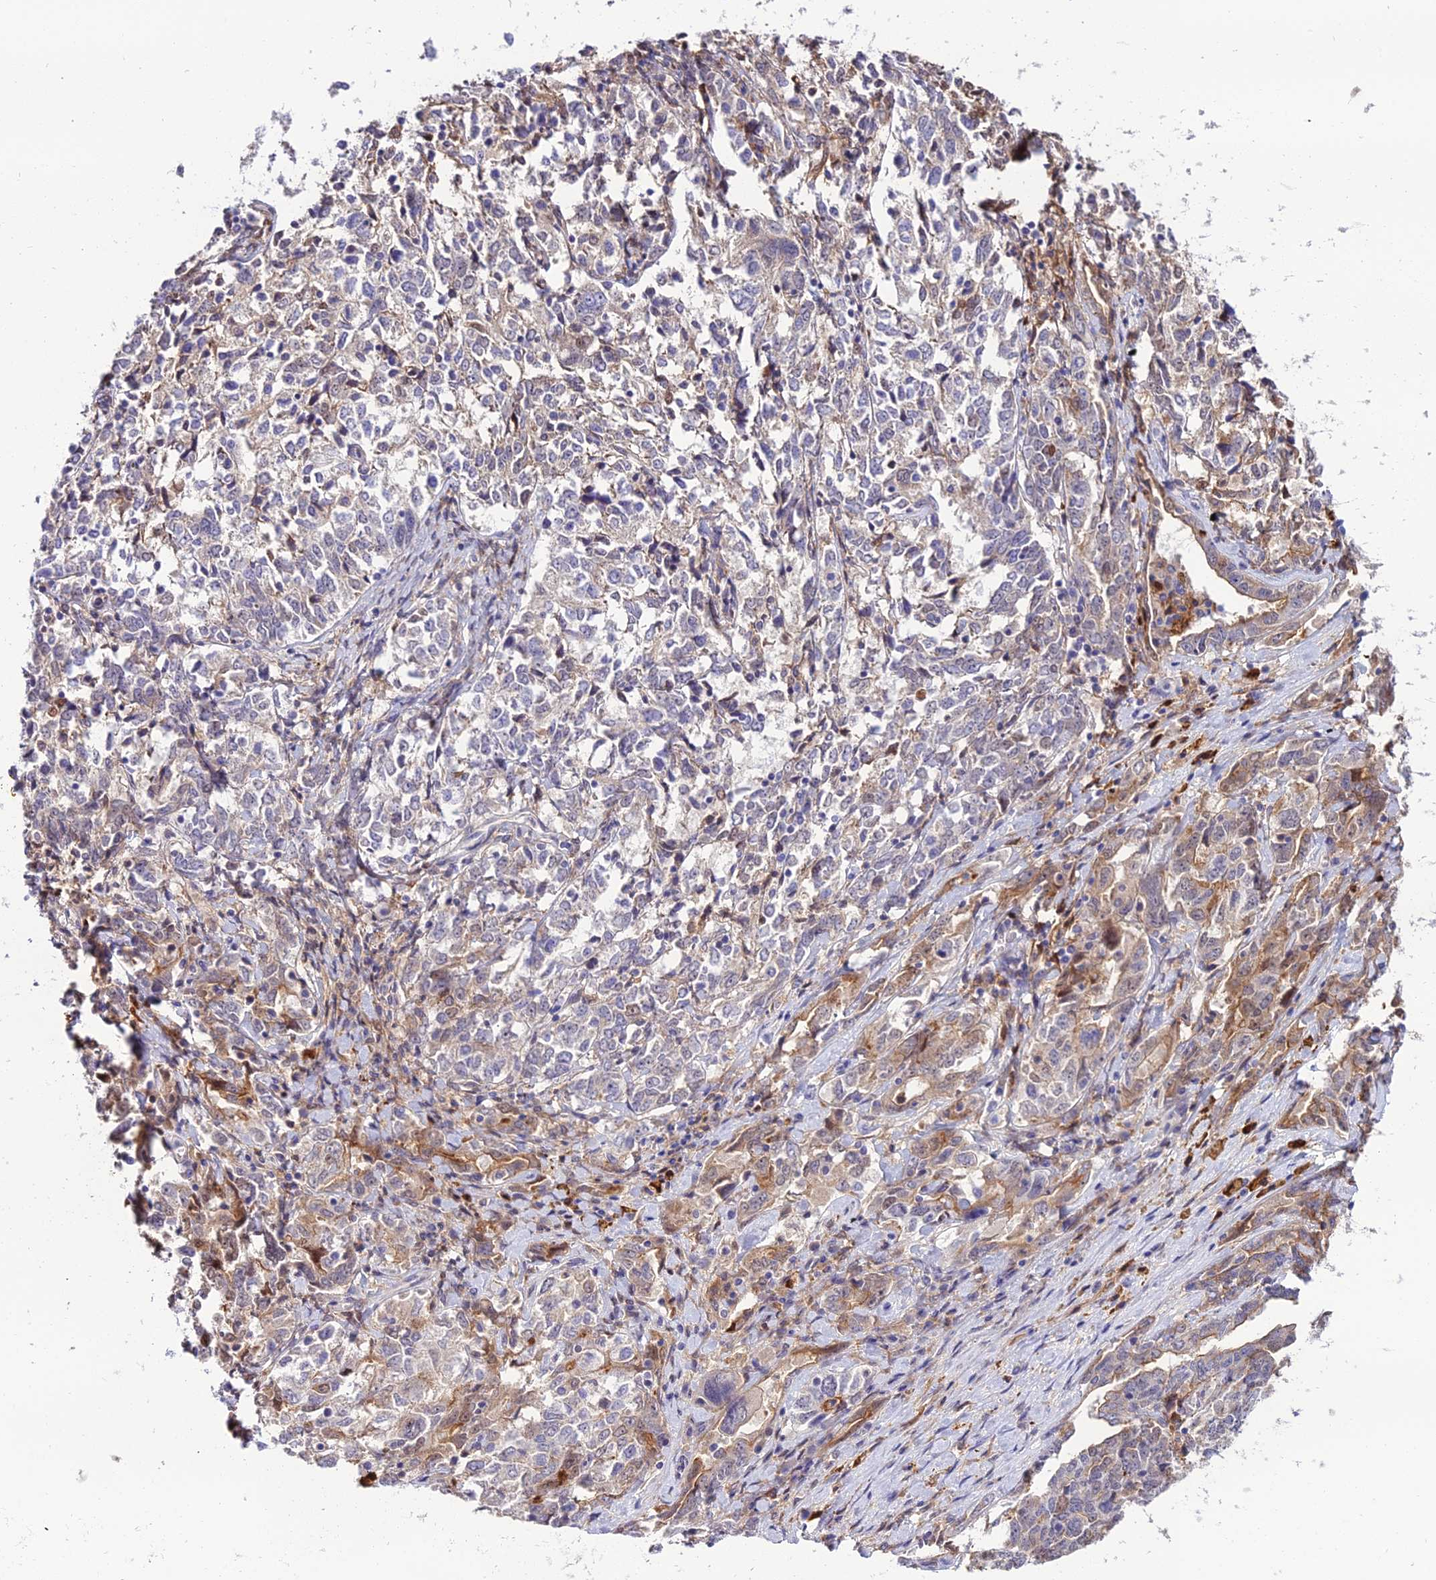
{"staining": {"intensity": "negative", "quantity": "none", "location": "none"}, "tissue": "ovarian cancer", "cell_type": "Tumor cells", "image_type": "cancer", "snomed": [{"axis": "morphology", "description": "Carcinoma, endometroid"}, {"axis": "topography", "description": "Ovary"}], "caption": "Immunohistochemistry (IHC) image of human ovarian cancer stained for a protein (brown), which demonstrates no staining in tumor cells.", "gene": "MB21D2", "patient": {"sex": "female", "age": 62}}